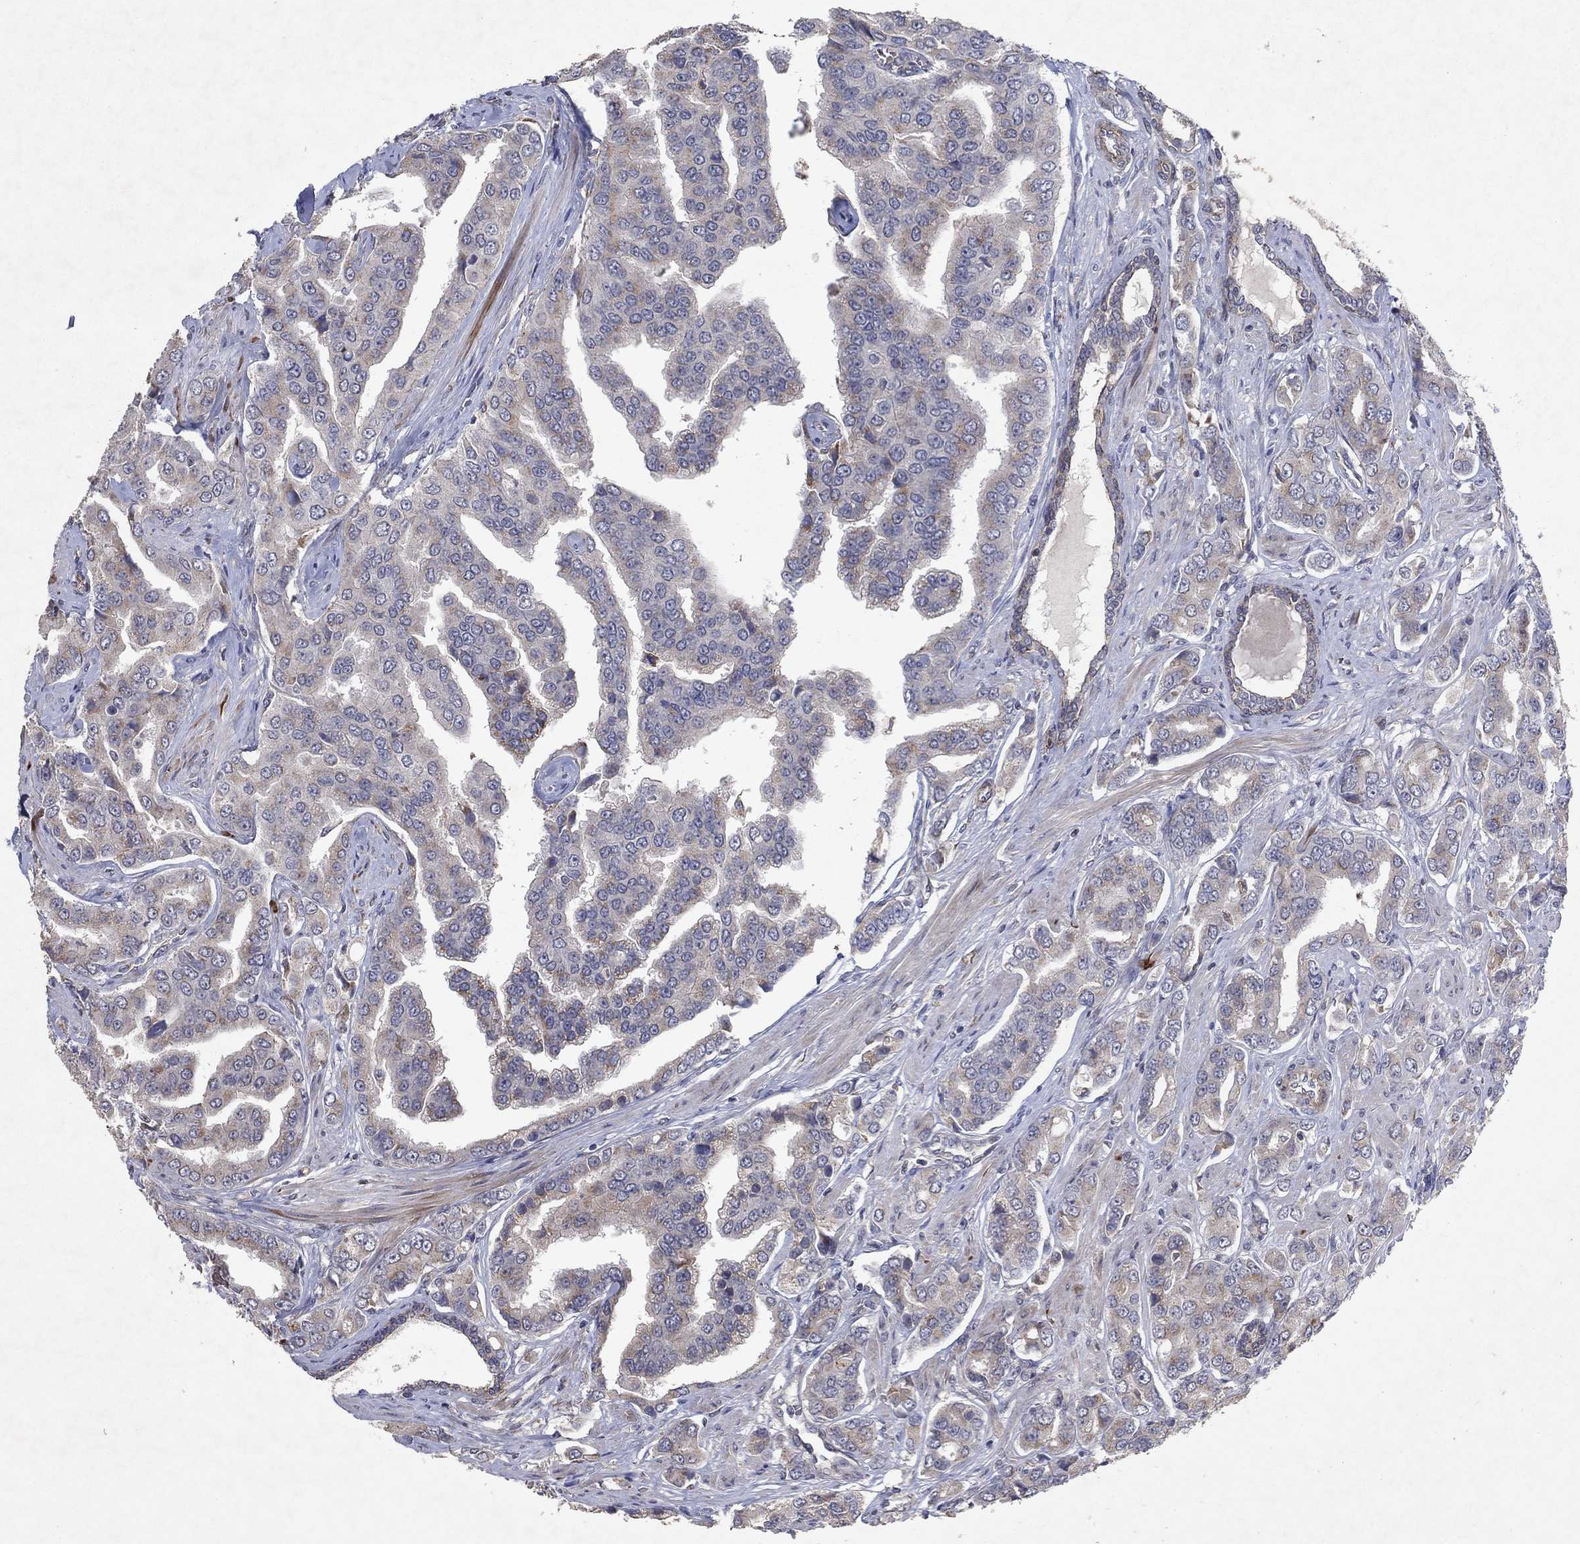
{"staining": {"intensity": "weak", "quantity": "25%-75%", "location": "cytoplasmic/membranous"}, "tissue": "prostate cancer", "cell_type": "Tumor cells", "image_type": "cancer", "snomed": [{"axis": "morphology", "description": "Adenocarcinoma, NOS"}, {"axis": "topography", "description": "Prostate and seminal vesicle, NOS"}, {"axis": "topography", "description": "Prostate"}], "caption": "Prostate cancer (adenocarcinoma) stained for a protein displays weak cytoplasmic/membranous positivity in tumor cells.", "gene": "FRG1", "patient": {"sex": "male", "age": 69}}